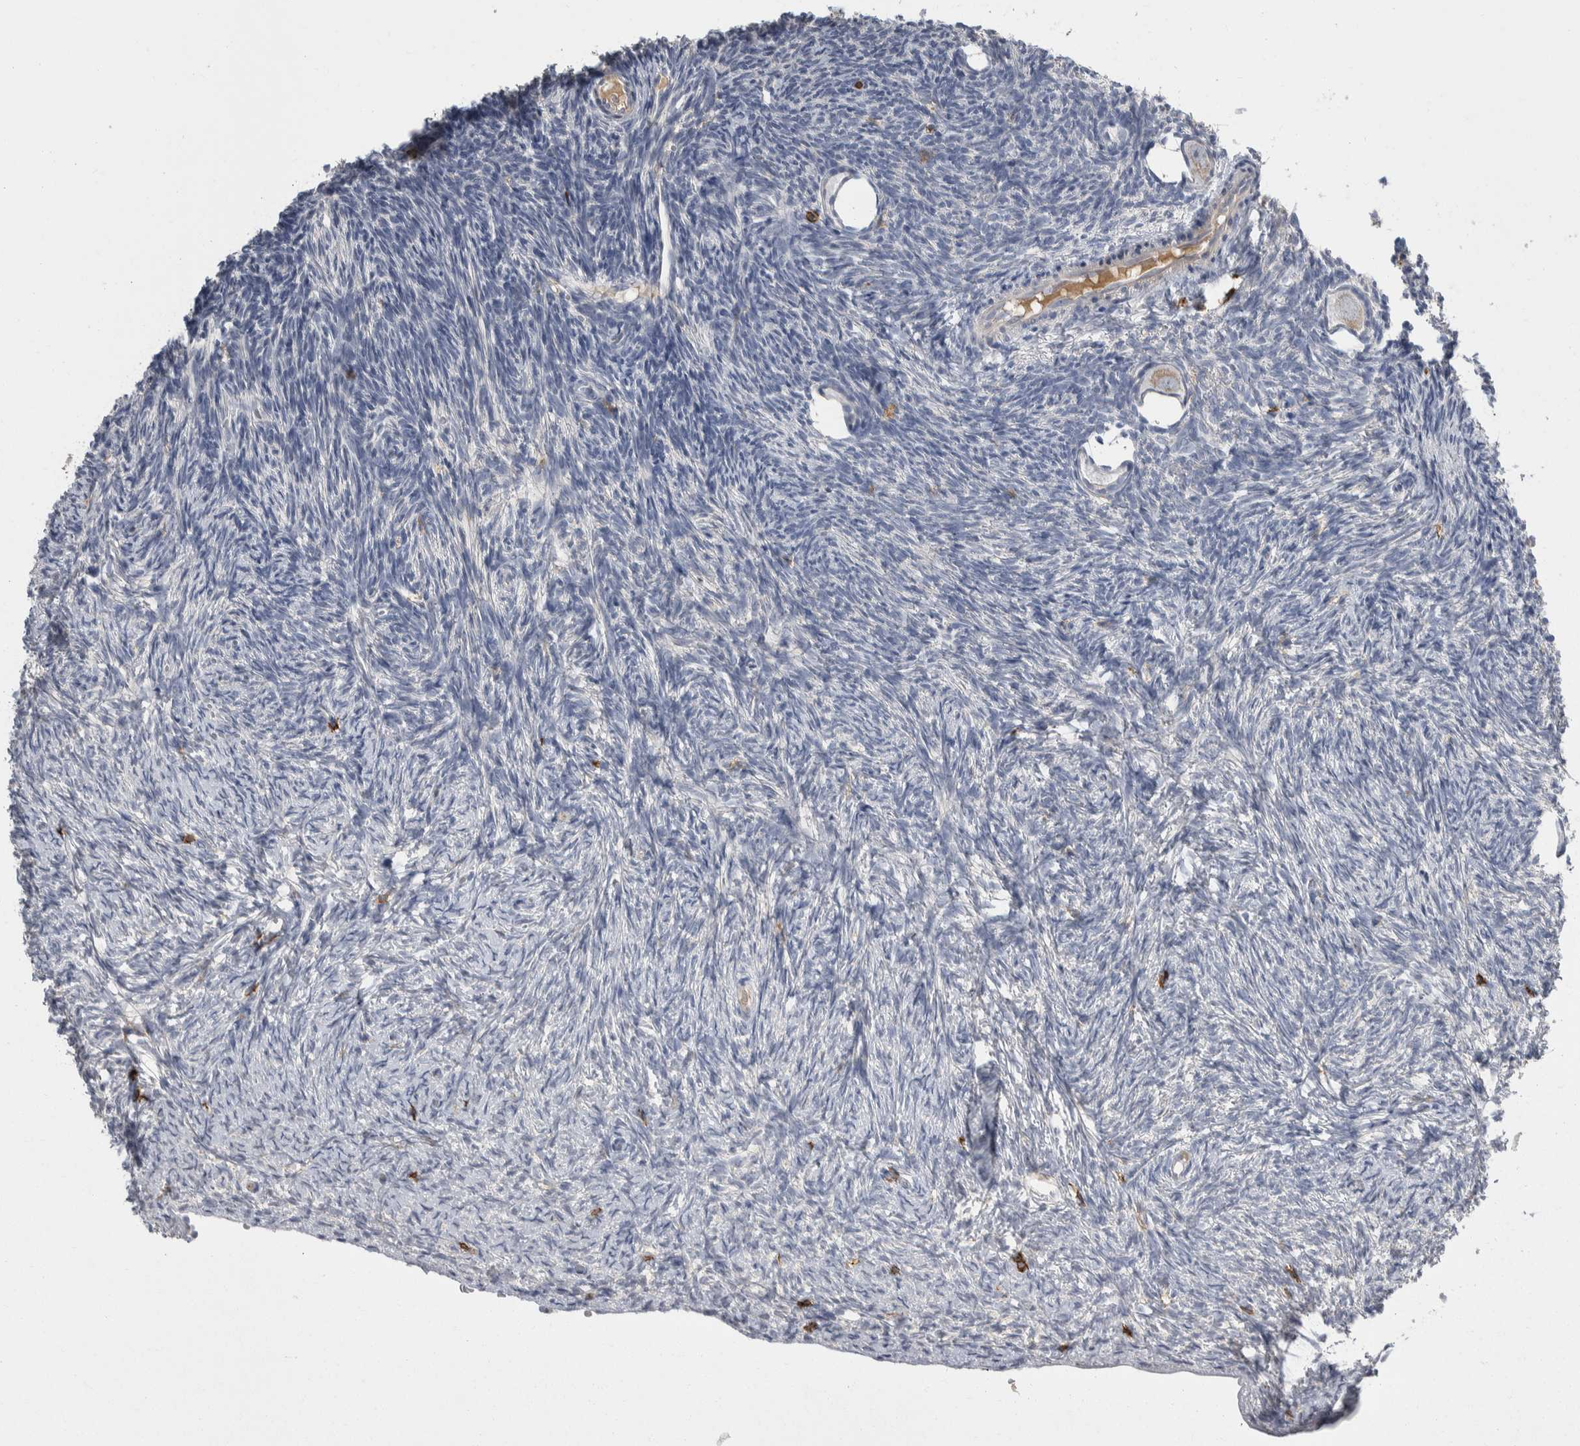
{"staining": {"intensity": "weak", "quantity": "25%-75%", "location": "cytoplasmic/membranous"}, "tissue": "ovary", "cell_type": "Follicle cells", "image_type": "normal", "snomed": [{"axis": "morphology", "description": "Normal tissue, NOS"}, {"axis": "topography", "description": "Ovary"}], "caption": "This image shows IHC staining of normal ovary, with low weak cytoplasmic/membranous staining in about 25%-75% of follicle cells.", "gene": "CEP295NL", "patient": {"sex": "female", "age": 34}}